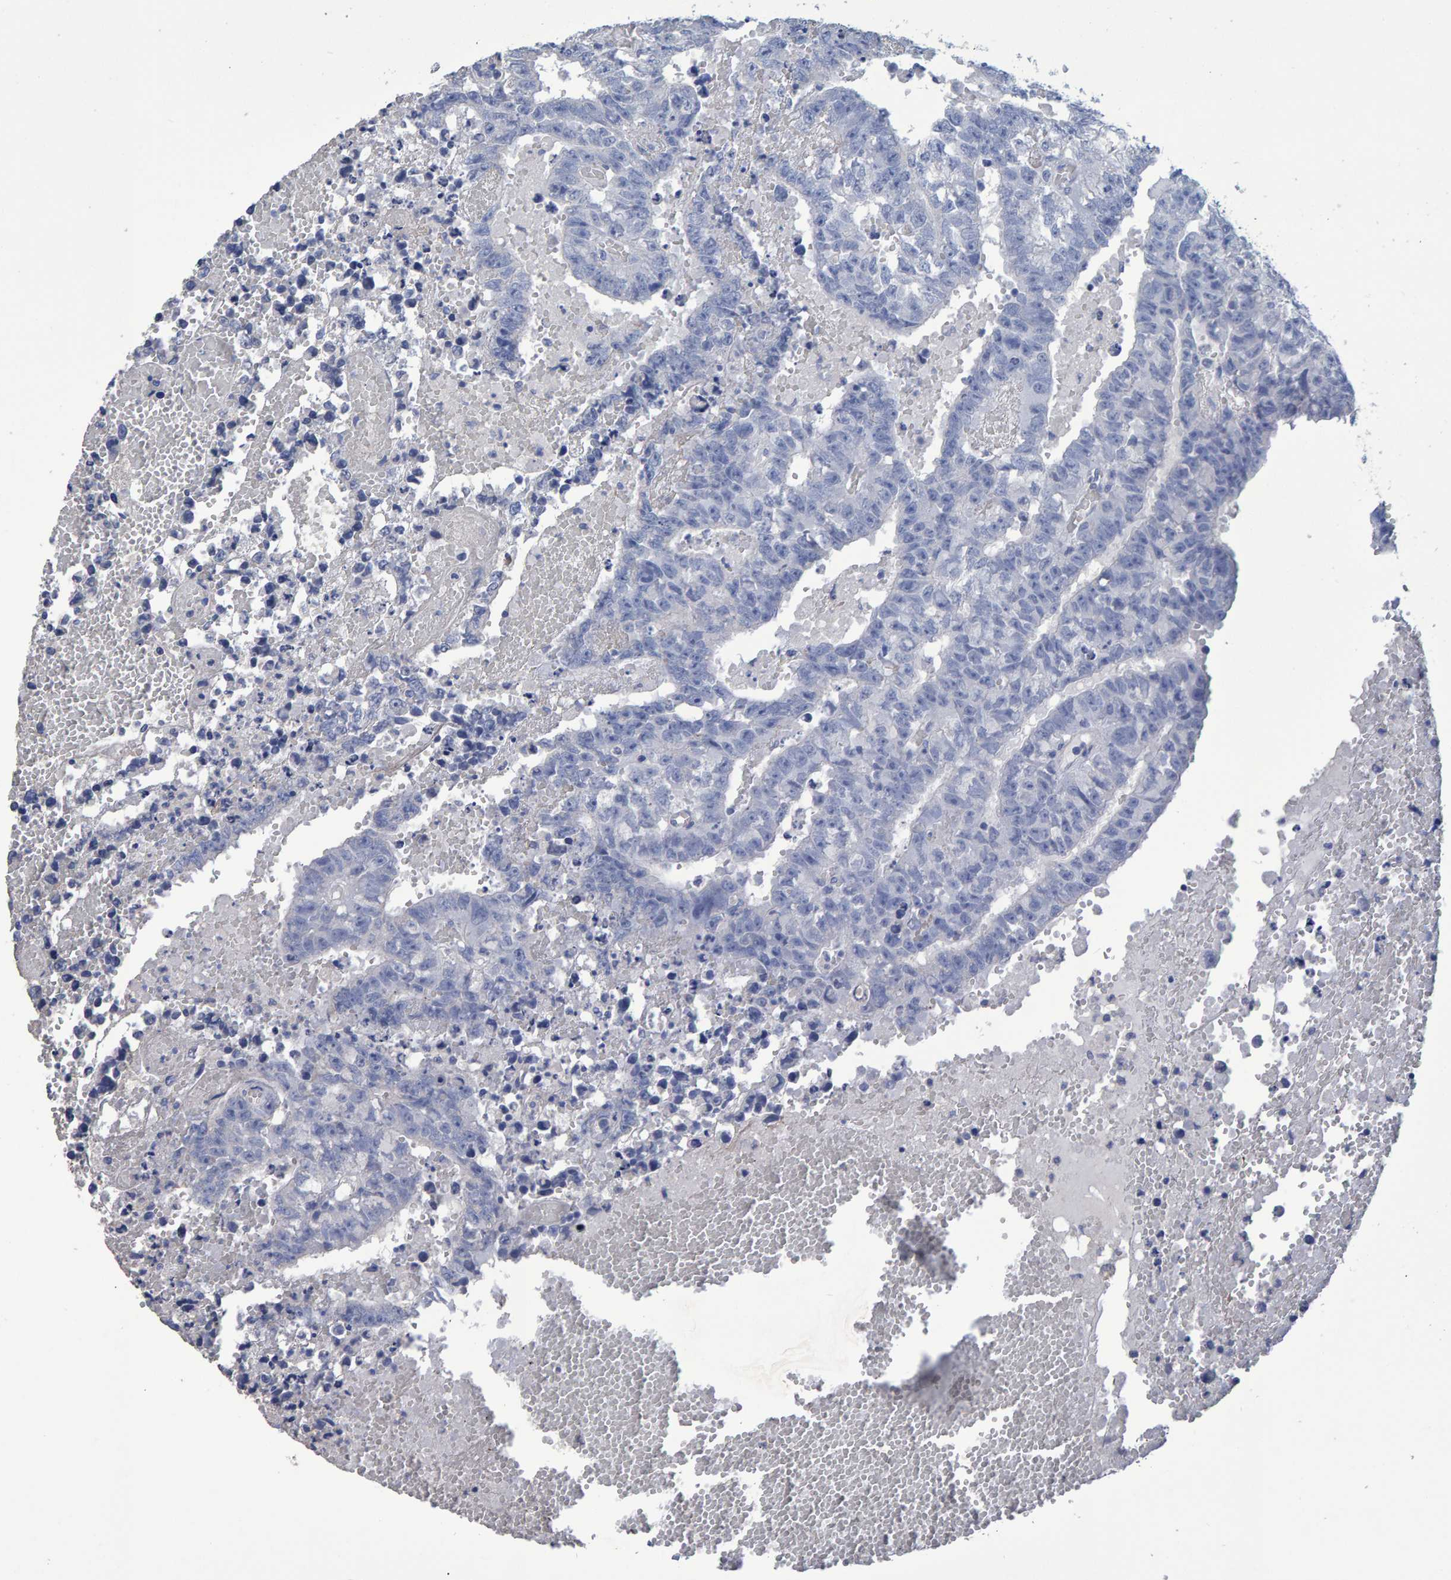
{"staining": {"intensity": "negative", "quantity": "none", "location": "none"}, "tissue": "testis cancer", "cell_type": "Tumor cells", "image_type": "cancer", "snomed": [{"axis": "morphology", "description": "Carcinoma, Embryonal, NOS"}, {"axis": "topography", "description": "Testis"}], "caption": "Tumor cells are negative for brown protein staining in testis cancer (embryonal carcinoma).", "gene": "HEMGN", "patient": {"sex": "male", "age": 25}}